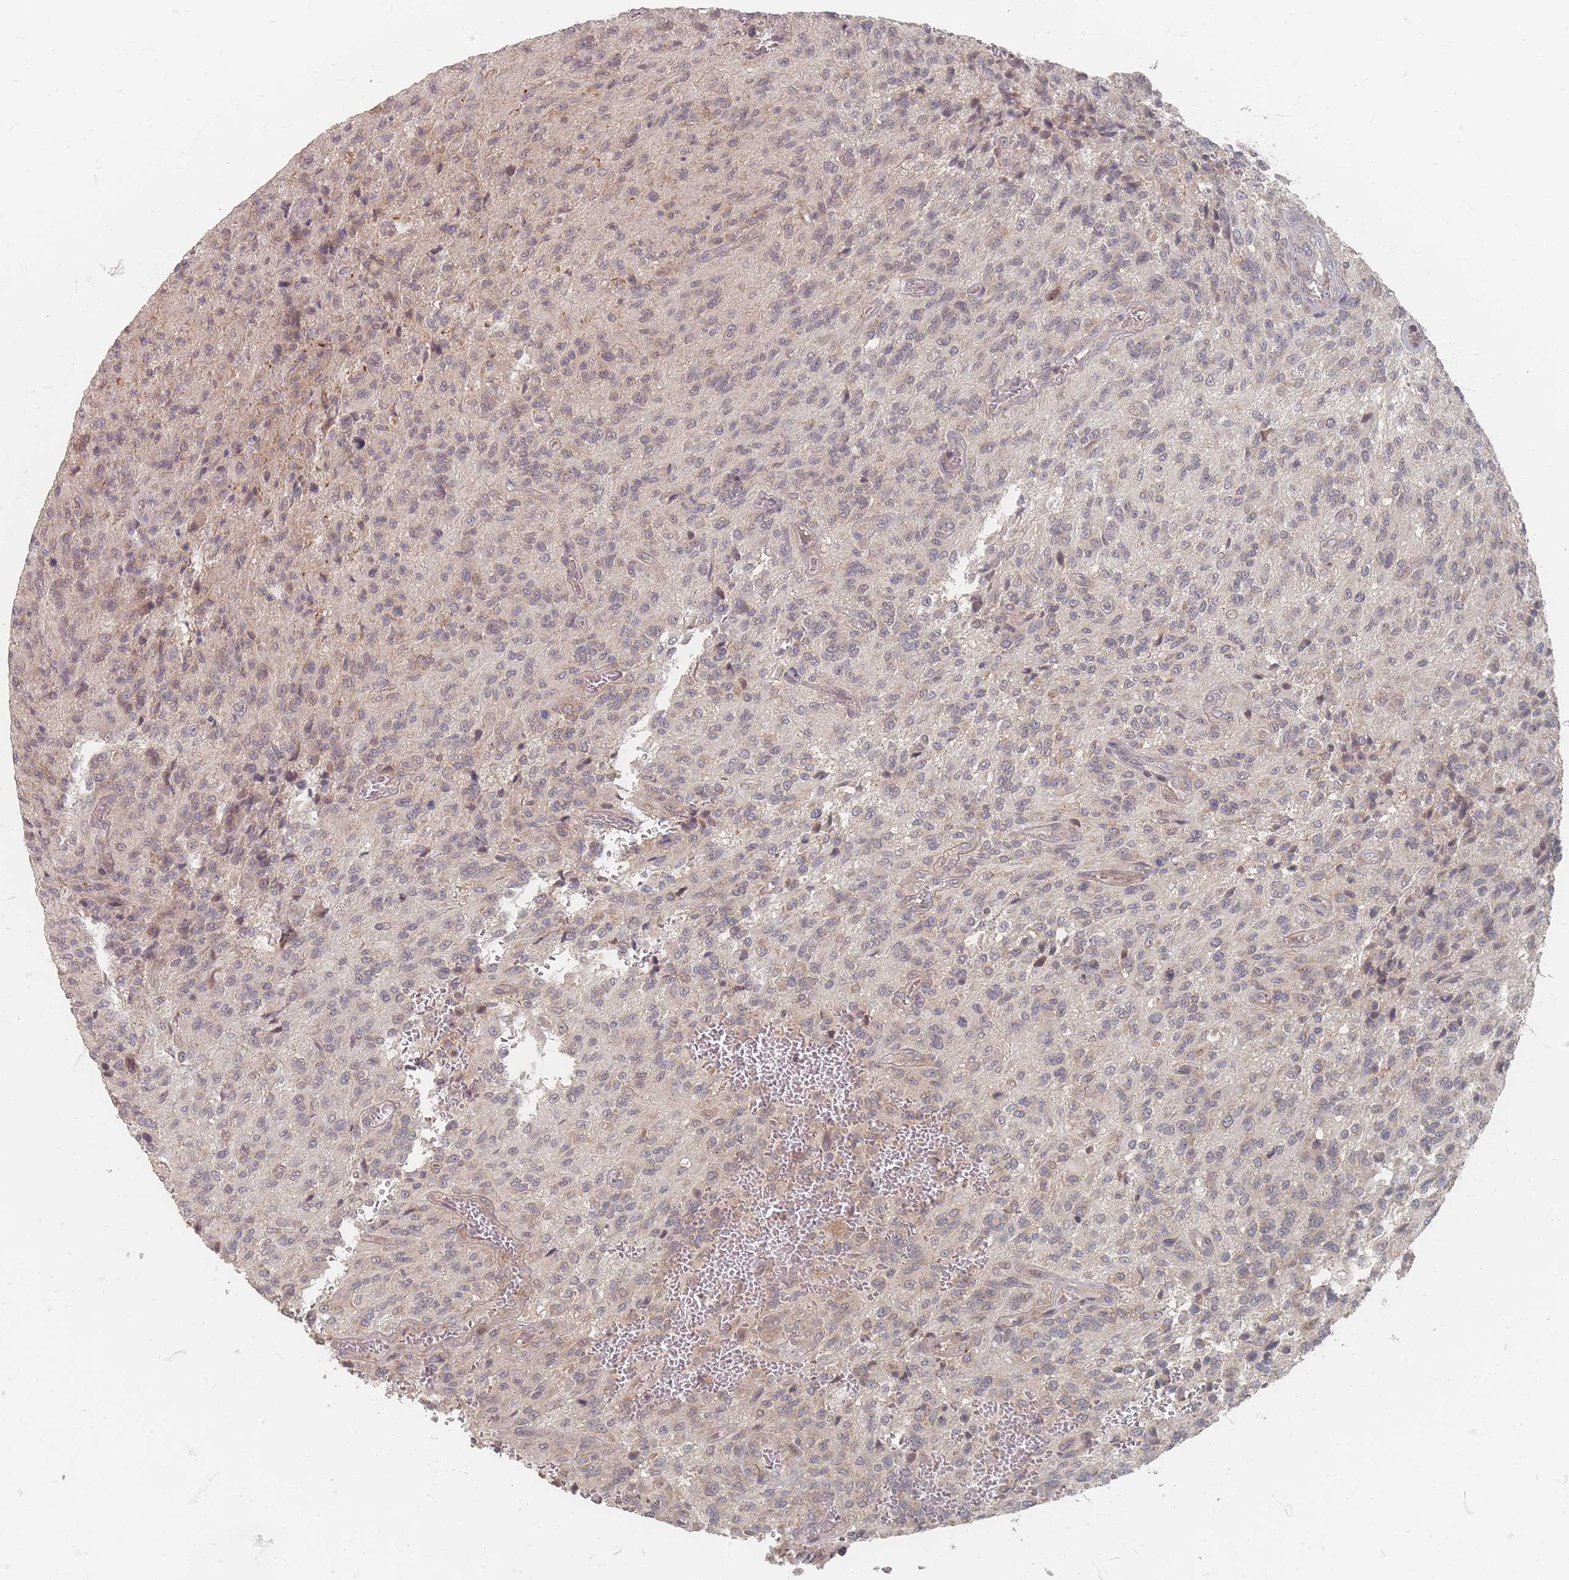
{"staining": {"intensity": "weak", "quantity": "<25%", "location": "cytoplasmic/membranous"}, "tissue": "glioma", "cell_type": "Tumor cells", "image_type": "cancer", "snomed": [{"axis": "morphology", "description": "Normal tissue, NOS"}, {"axis": "morphology", "description": "Glioma, malignant, High grade"}, {"axis": "topography", "description": "Cerebral cortex"}], "caption": "Glioma was stained to show a protein in brown. There is no significant expression in tumor cells.", "gene": "GLE1", "patient": {"sex": "male", "age": 56}}